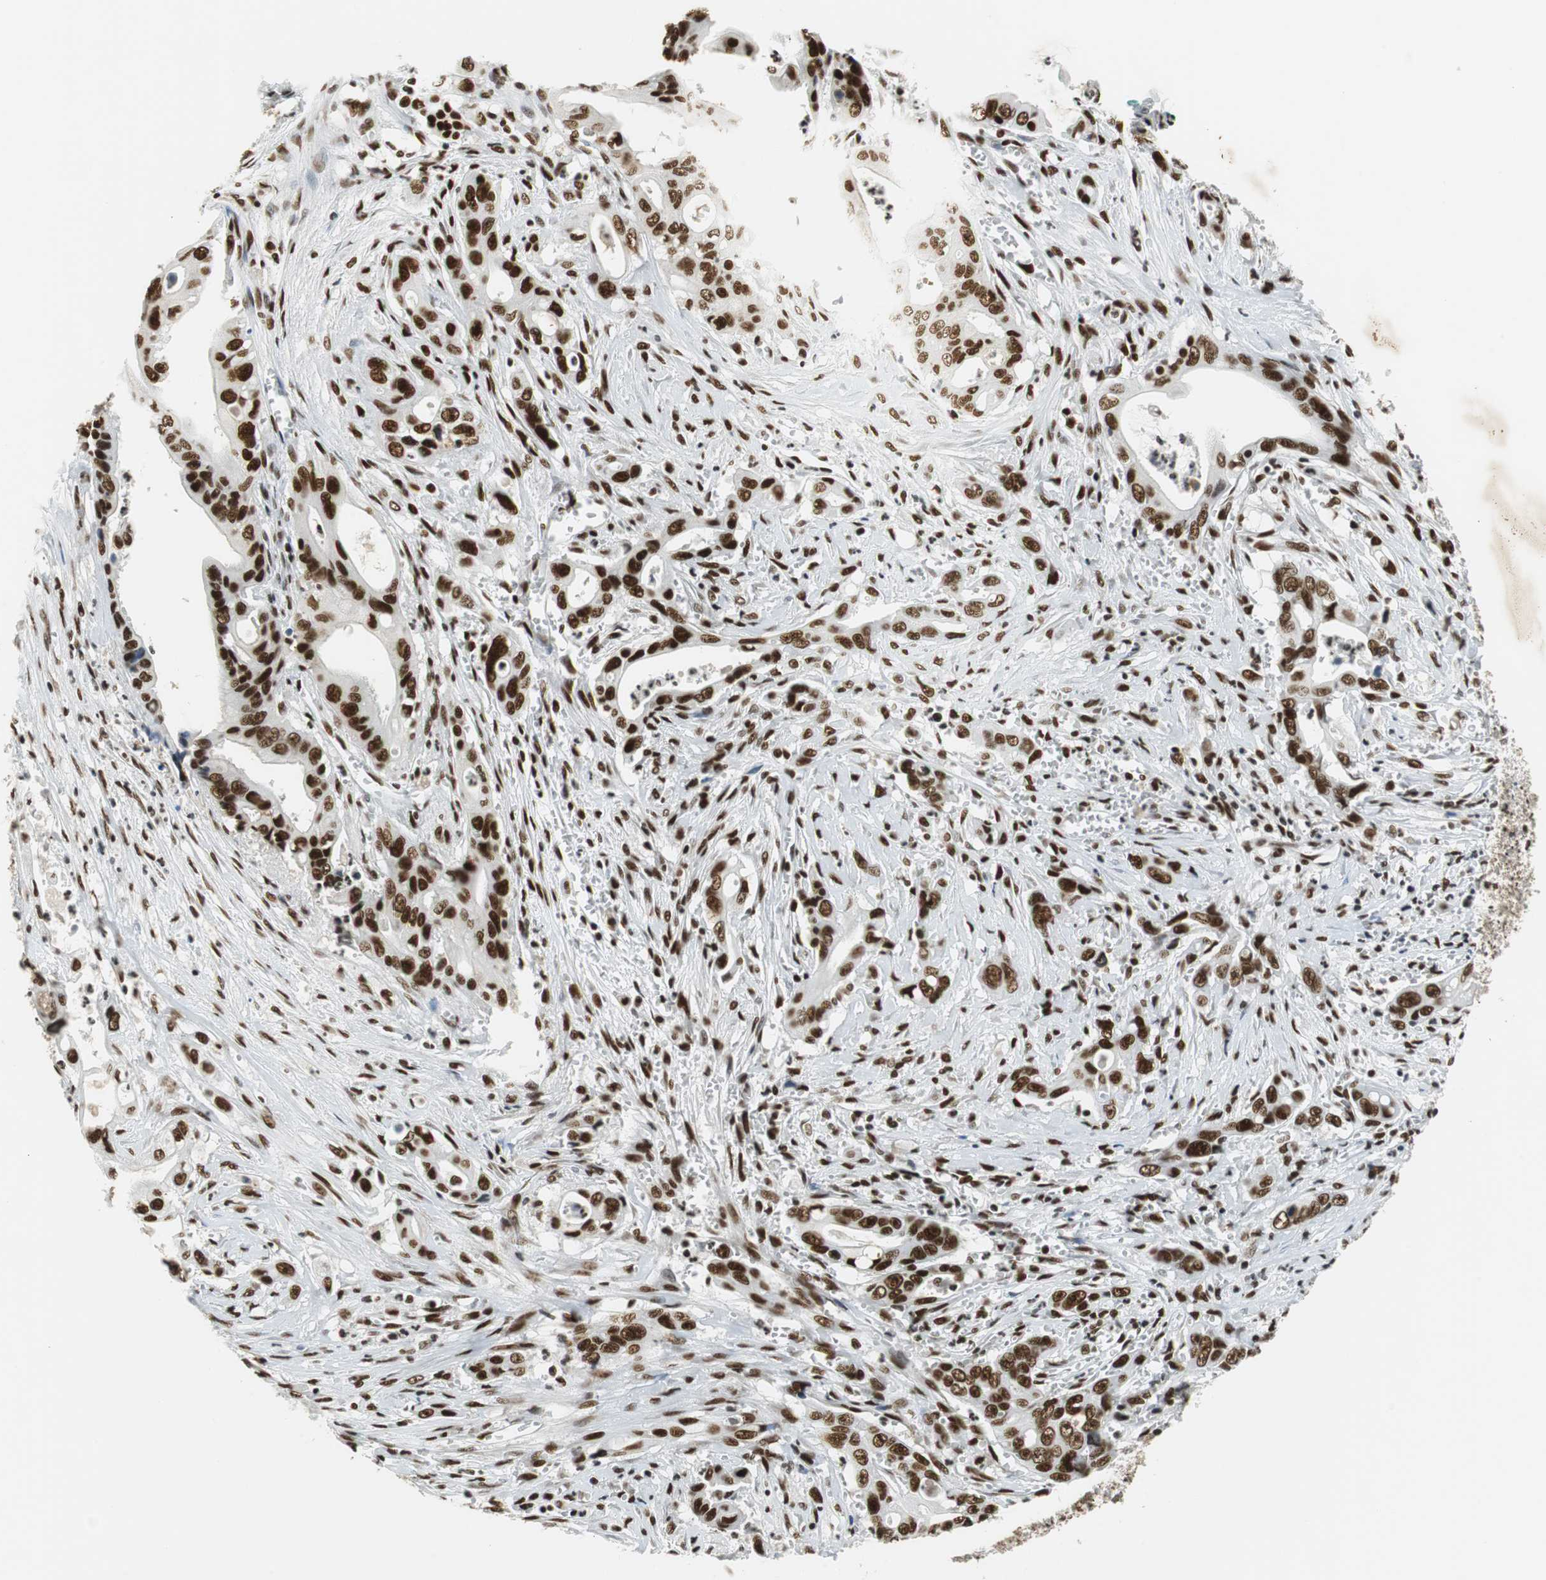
{"staining": {"intensity": "strong", "quantity": ">75%", "location": "nuclear"}, "tissue": "pancreatic cancer", "cell_type": "Tumor cells", "image_type": "cancer", "snomed": [{"axis": "morphology", "description": "Adenocarcinoma, NOS"}, {"axis": "topography", "description": "Pancreas"}], "caption": "DAB (3,3'-diaminobenzidine) immunohistochemical staining of adenocarcinoma (pancreatic) reveals strong nuclear protein staining in approximately >75% of tumor cells. (DAB (3,3'-diaminobenzidine) = brown stain, brightfield microscopy at high magnification).", "gene": "PRKDC", "patient": {"sex": "male", "age": 59}}